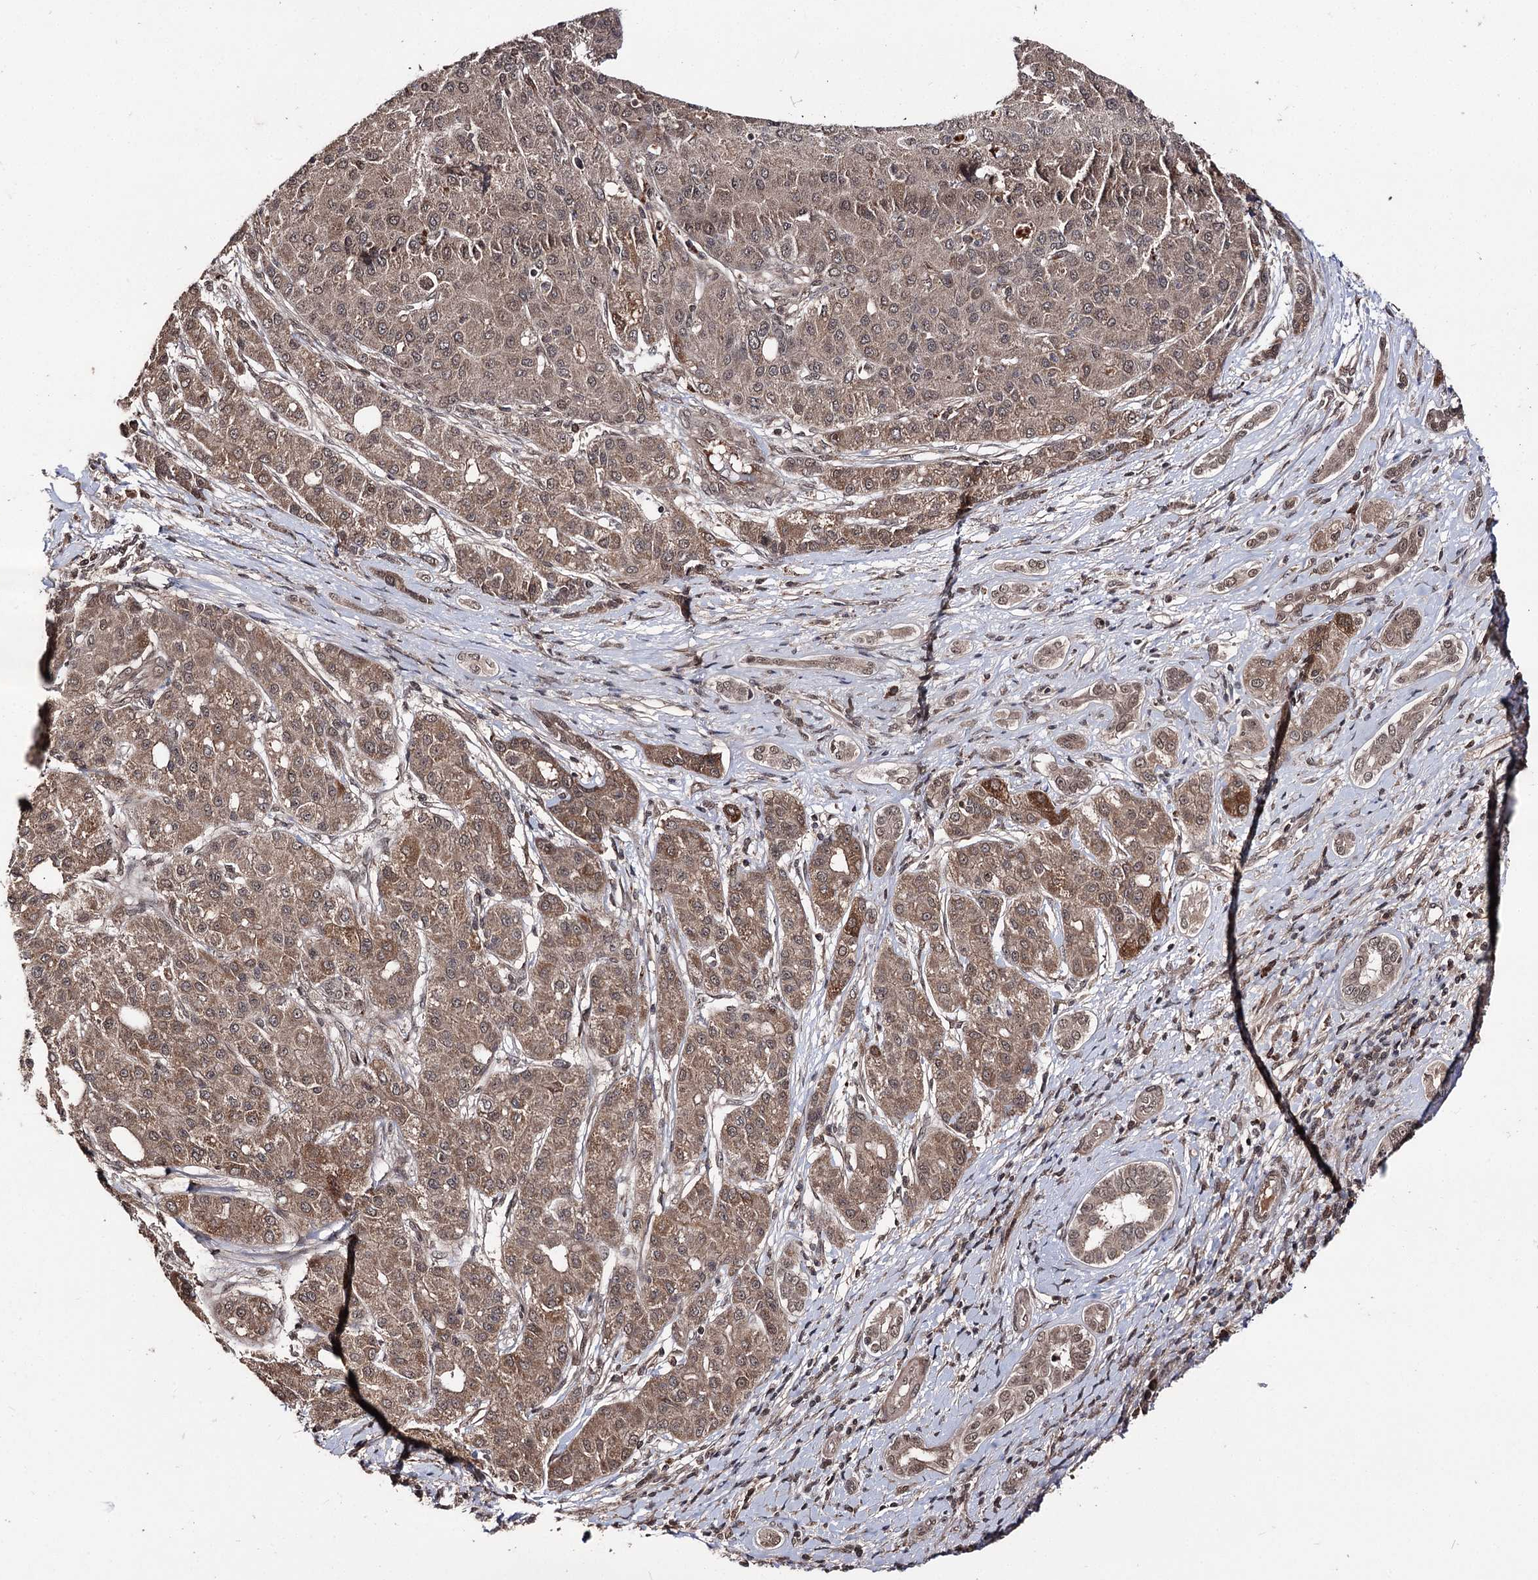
{"staining": {"intensity": "moderate", "quantity": ">75%", "location": "cytoplasmic/membranous,nuclear"}, "tissue": "liver cancer", "cell_type": "Tumor cells", "image_type": "cancer", "snomed": [{"axis": "morphology", "description": "Carcinoma, Hepatocellular, NOS"}, {"axis": "topography", "description": "Liver"}], "caption": "Liver hepatocellular carcinoma tissue exhibits moderate cytoplasmic/membranous and nuclear positivity in about >75% of tumor cells, visualized by immunohistochemistry.", "gene": "FAM53B", "patient": {"sex": "male", "age": 65}}